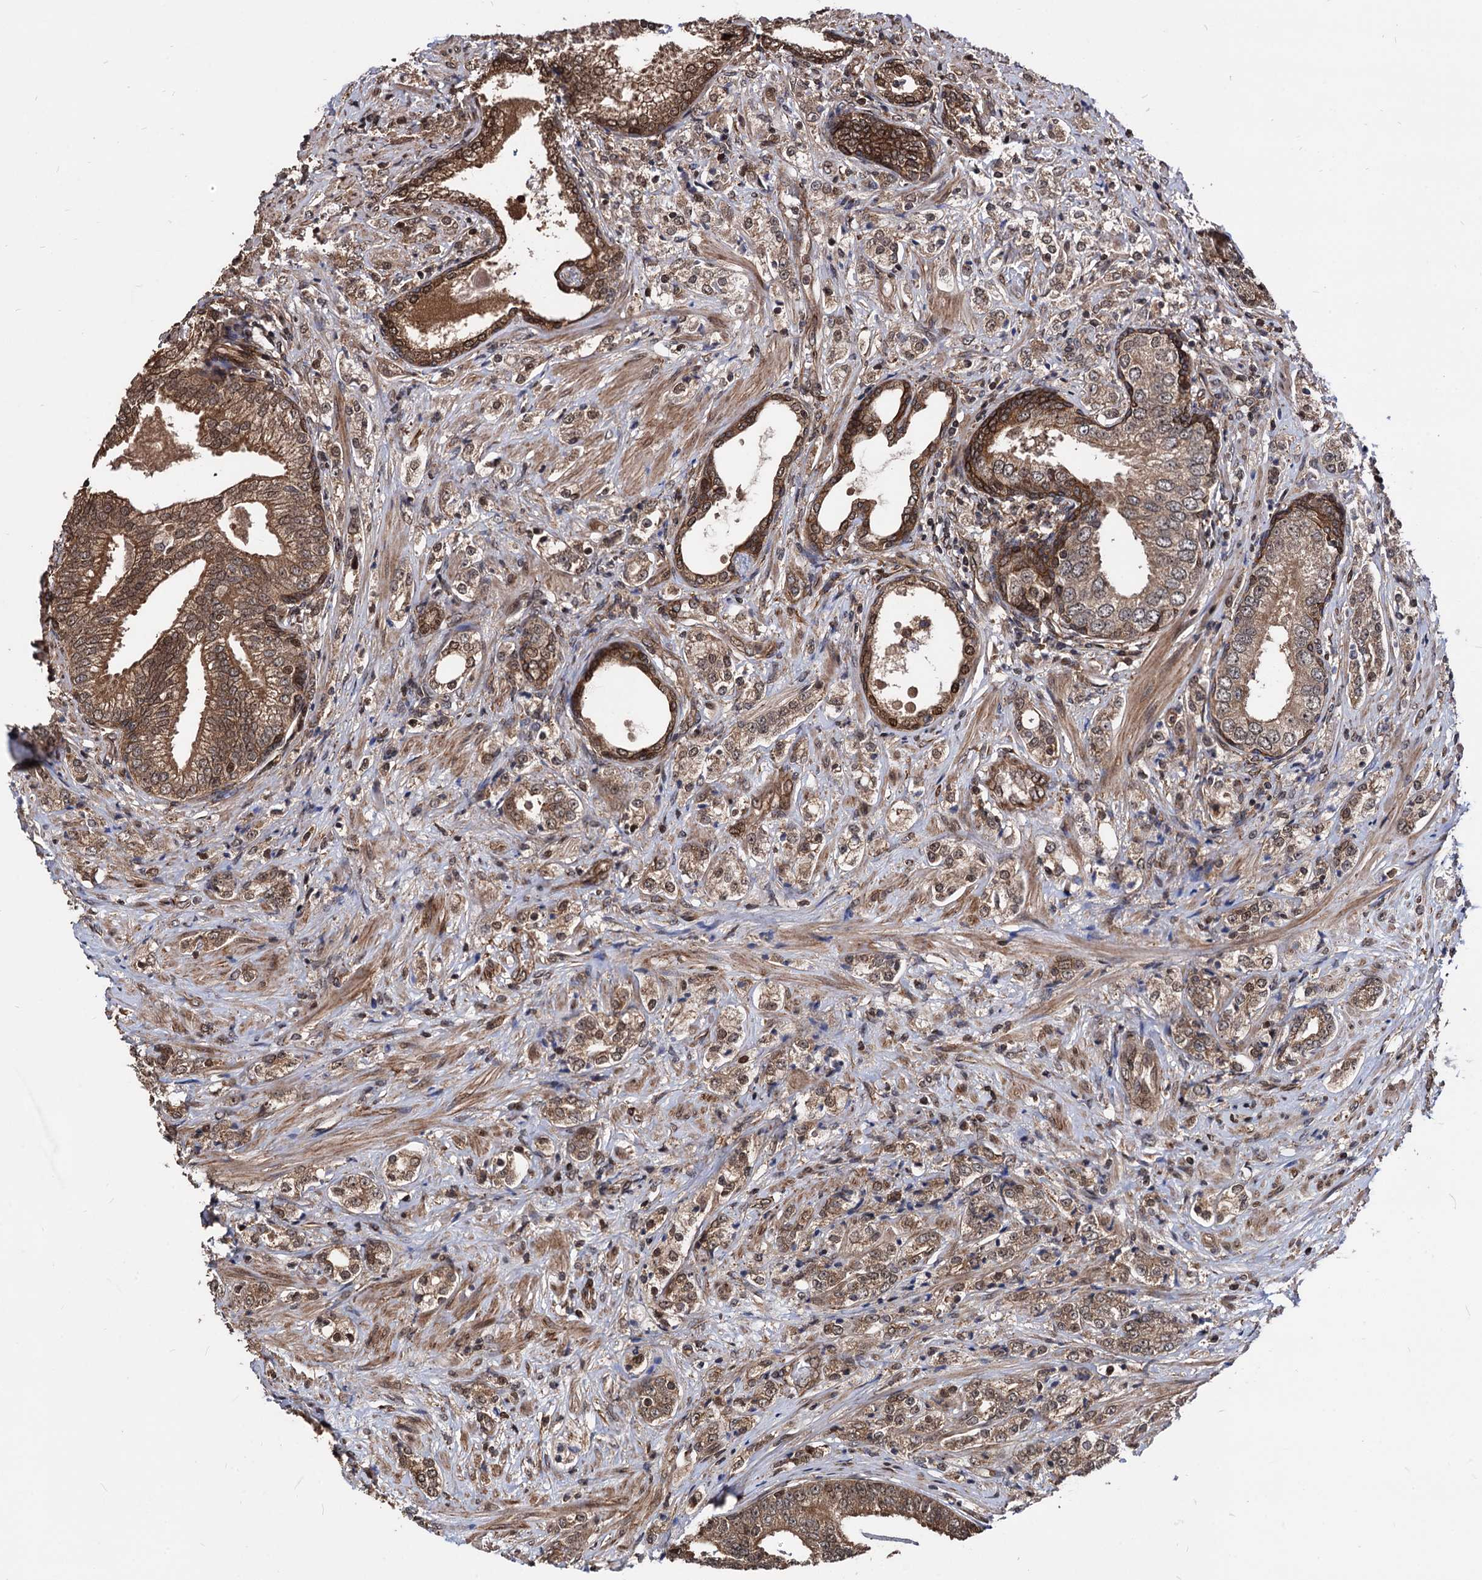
{"staining": {"intensity": "moderate", "quantity": ">75%", "location": "cytoplasmic/membranous,nuclear"}, "tissue": "prostate cancer", "cell_type": "Tumor cells", "image_type": "cancer", "snomed": [{"axis": "morphology", "description": "Adenocarcinoma, High grade"}, {"axis": "topography", "description": "Prostate"}], "caption": "Immunohistochemistry (DAB) staining of prostate adenocarcinoma (high-grade) demonstrates moderate cytoplasmic/membranous and nuclear protein staining in about >75% of tumor cells. The staining is performed using DAB brown chromogen to label protein expression. The nuclei are counter-stained blue using hematoxylin.", "gene": "ANKRD12", "patient": {"sex": "male", "age": 69}}